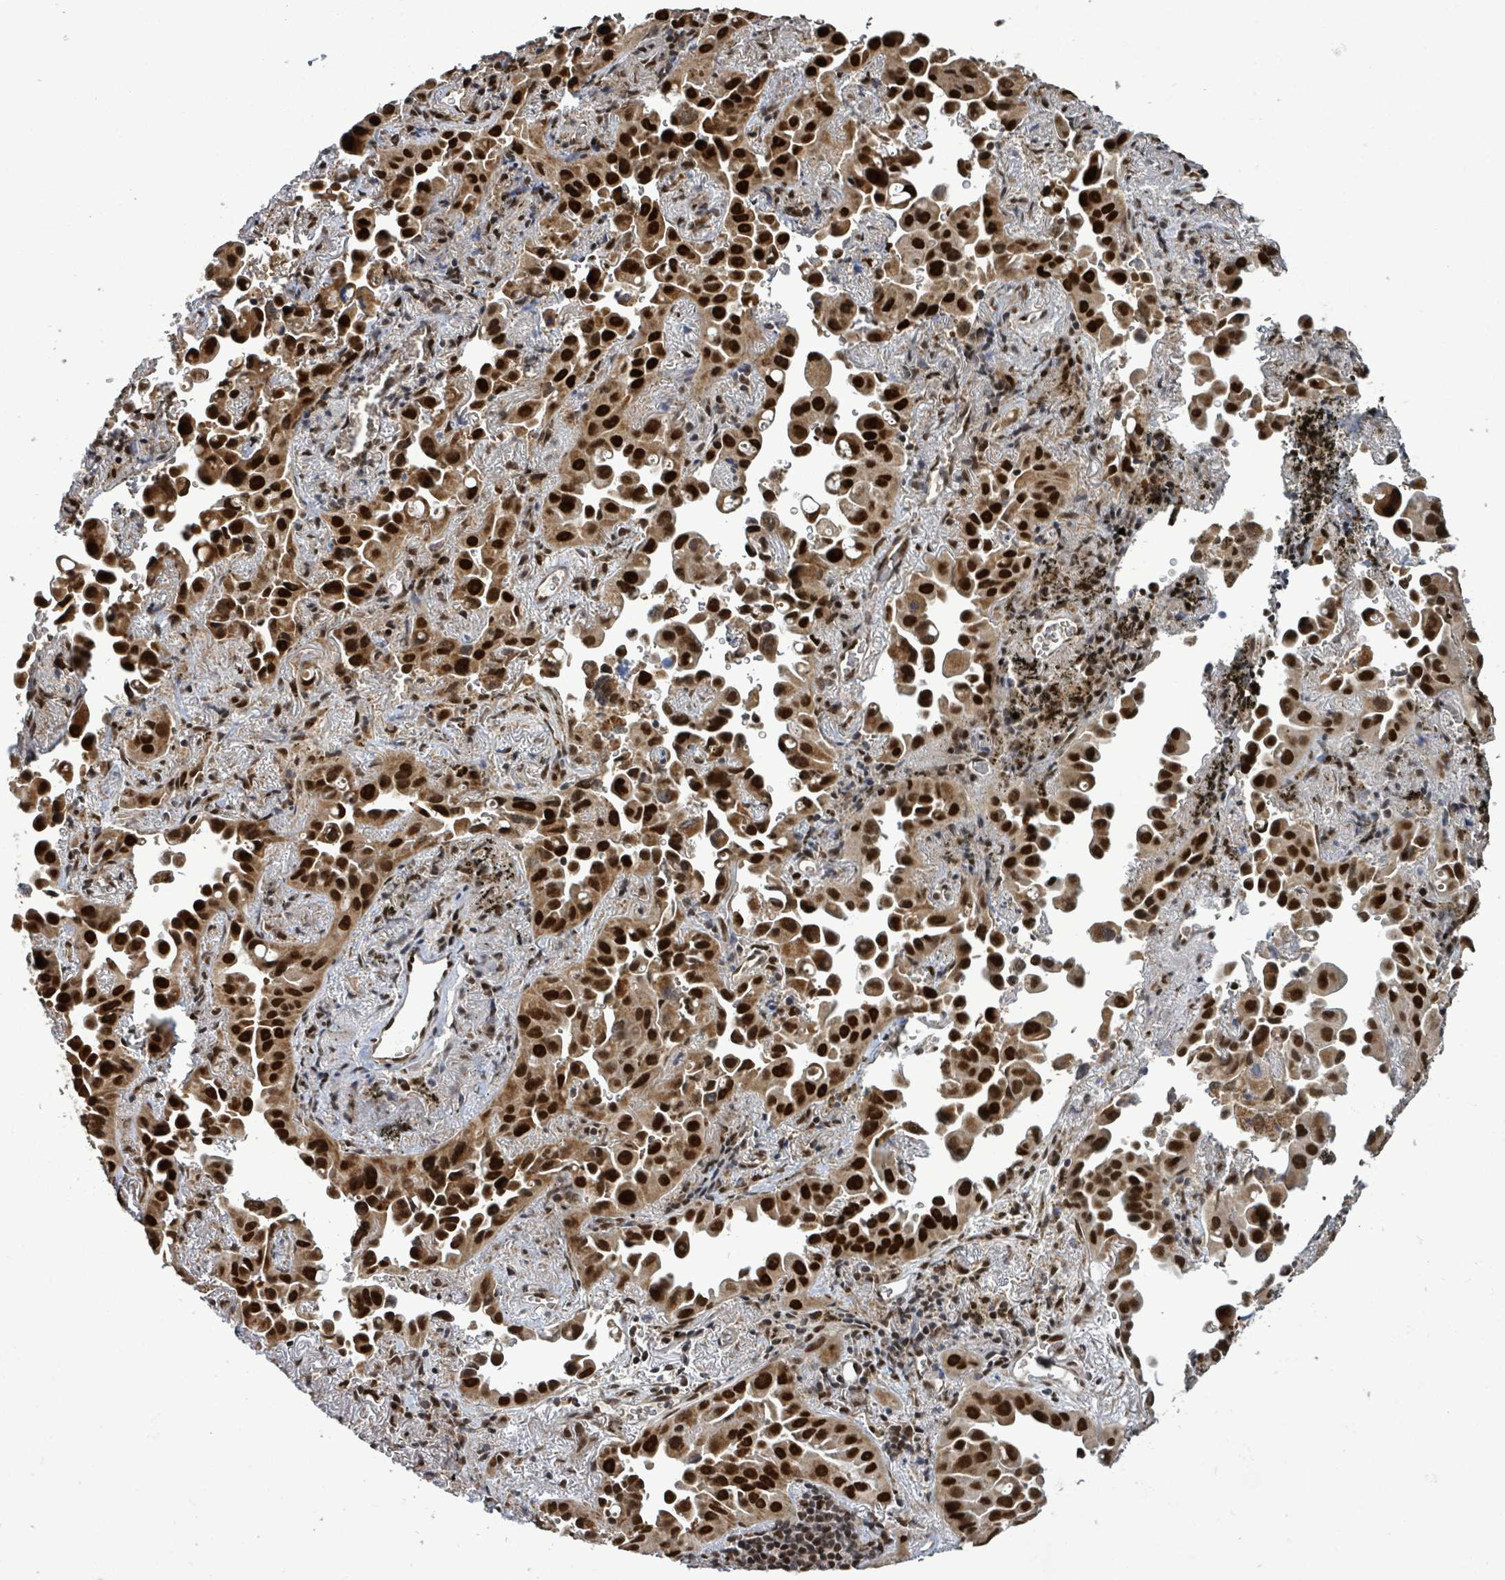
{"staining": {"intensity": "strong", "quantity": ">75%", "location": "nuclear"}, "tissue": "lung cancer", "cell_type": "Tumor cells", "image_type": "cancer", "snomed": [{"axis": "morphology", "description": "Adenocarcinoma, NOS"}, {"axis": "topography", "description": "Lung"}], "caption": "About >75% of tumor cells in lung cancer exhibit strong nuclear protein staining as visualized by brown immunohistochemical staining.", "gene": "PATZ1", "patient": {"sex": "male", "age": 68}}